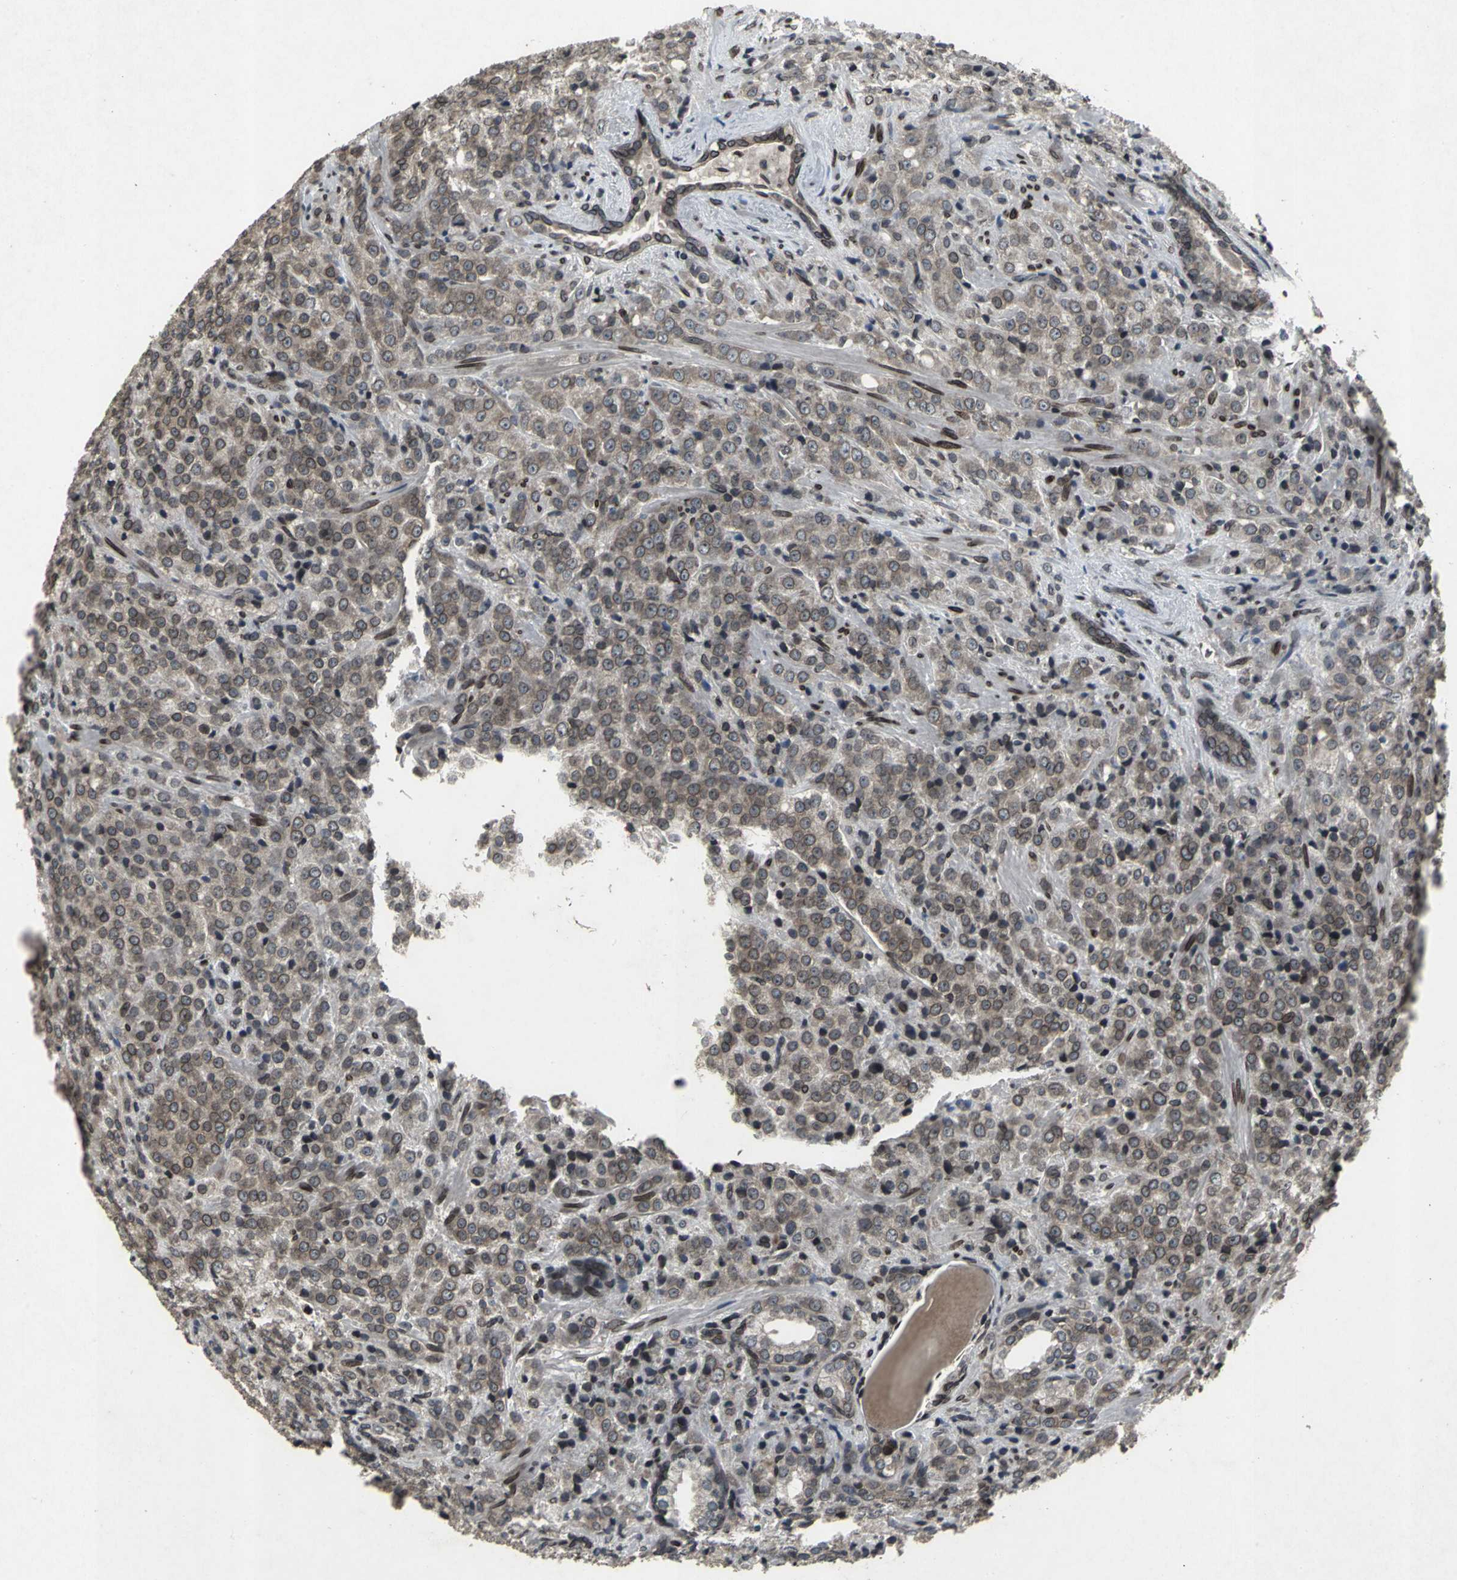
{"staining": {"intensity": "moderate", "quantity": ">75%", "location": "cytoplasmic/membranous"}, "tissue": "prostate cancer", "cell_type": "Tumor cells", "image_type": "cancer", "snomed": [{"axis": "morphology", "description": "Adenocarcinoma, Medium grade"}, {"axis": "topography", "description": "Prostate"}], "caption": "This is an image of immunohistochemistry (IHC) staining of medium-grade adenocarcinoma (prostate), which shows moderate staining in the cytoplasmic/membranous of tumor cells.", "gene": "SH2B3", "patient": {"sex": "male", "age": 70}}